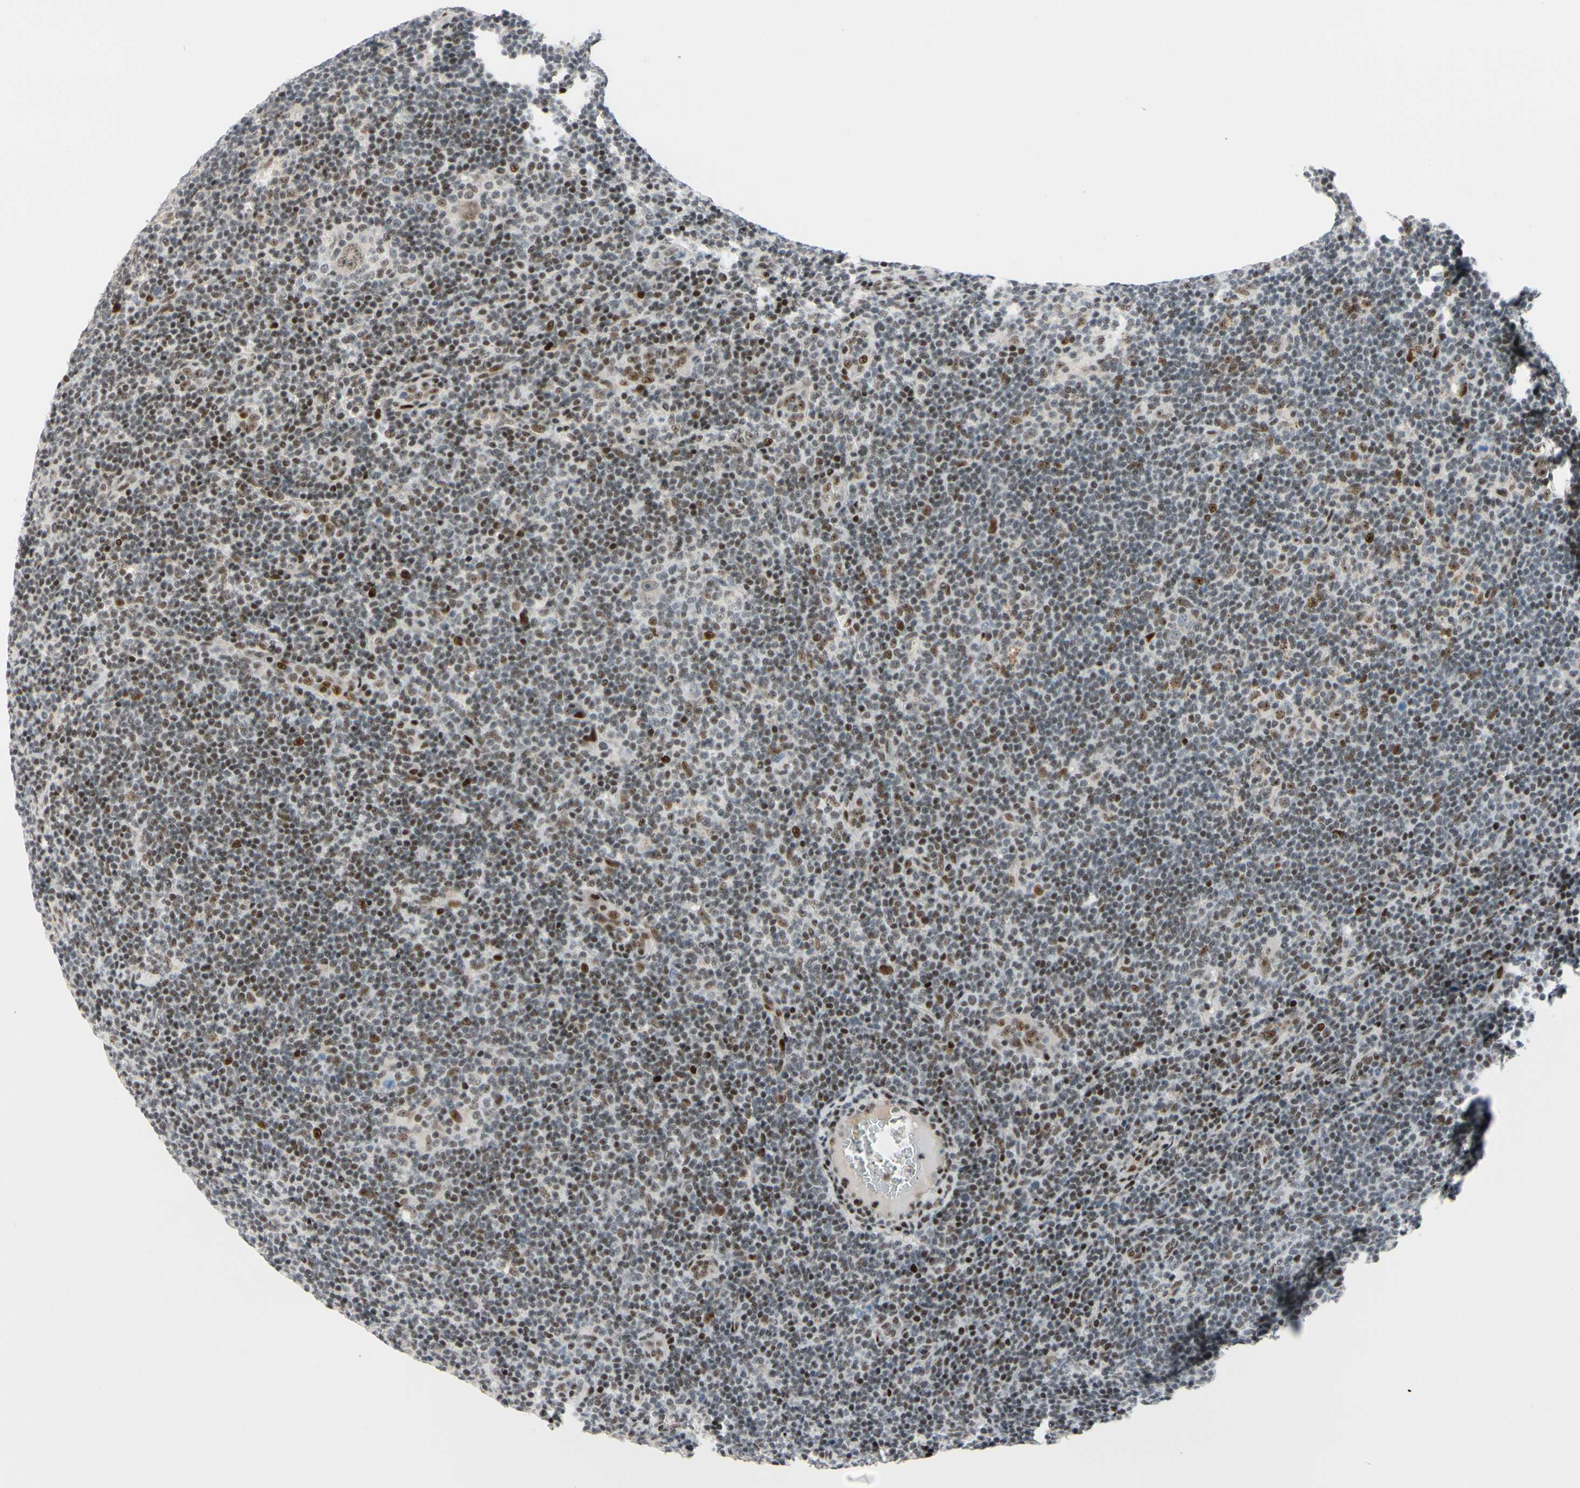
{"staining": {"intensity": "moderate", "quantity": "25%-75%", "location": "nuclear"}, "tissue": "lymphoma", "cell_type": "Tumor cells", "image_type": "cancer", "snomed": [{"axis": "morphology", "description": "Hodgkin's disease, NOS"}, {"axis": "topography", "description": "Lymph node"}], "caption": "Protein staining by IHC reveals moderate nuclear expression in about 25%-75% of tumor cells in Hodgkin's disease. The staining was performed using DAB (3,3'-diaminobenzidine) to visualize the protein expression in brown, while the nuclei were stained in blue with hematoxylin (Magnification: 20x).", "gene": "FOXO3", "patient": {"sex": "female", "age": 57}}